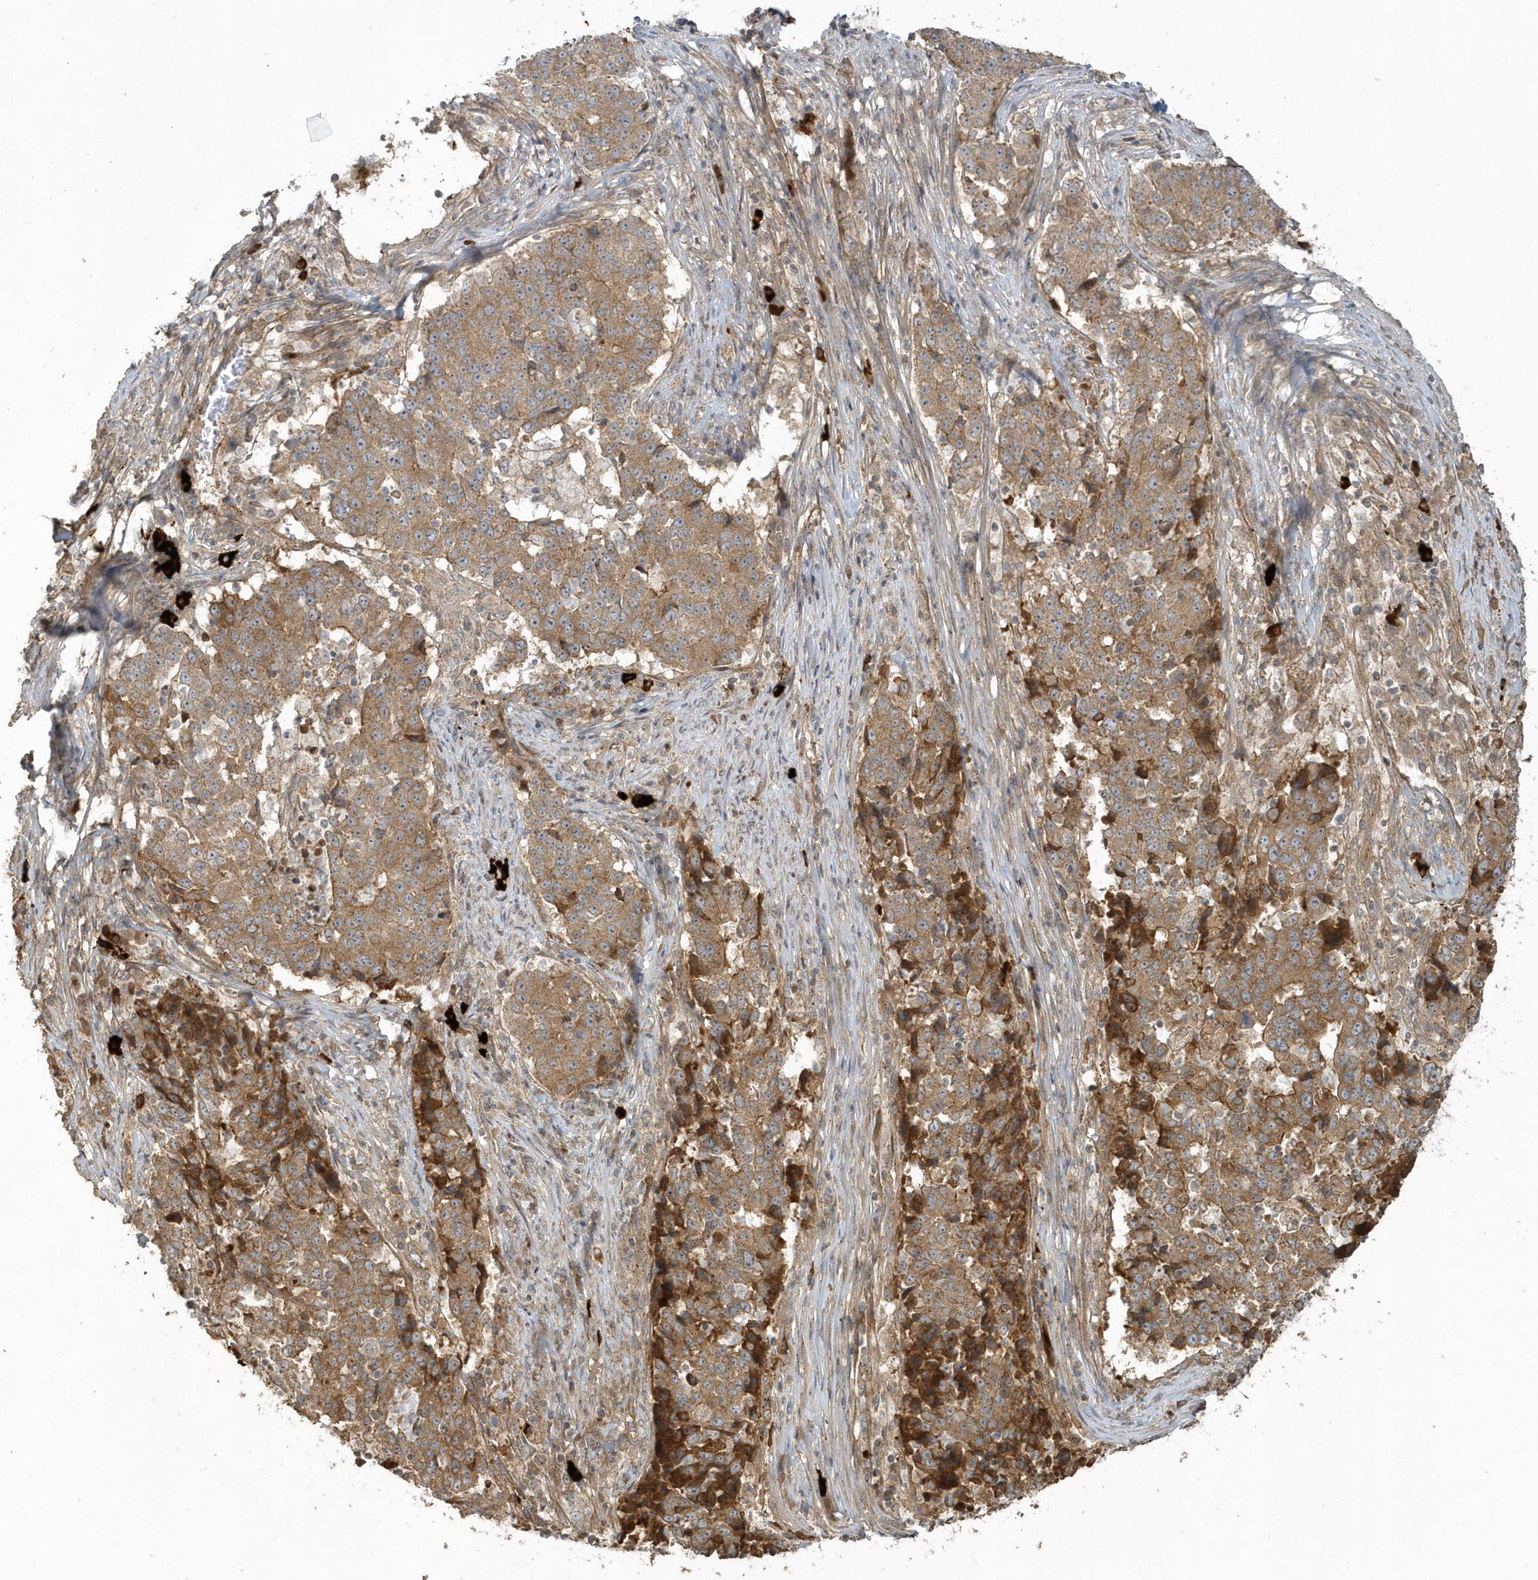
{"staining": {"intensity": "moderate", "quantity": ">75%", "location": "cytoplasmic/membranous"}, "tissue": "stomach cancer", "cell_type": "Tumor cells", "image_type": "cancer", "snomed": [{"axis": "morphology", "description": "Adenocarcinoma, NOS"}, {"axis": "topography", "description": "Stomach"}], "caption": "A high-resolution micrograph shows immunohistochemistry (IHC) staining of stomach cancer (adenocarcinoma), which reveals moderate cytoplasmic/membranous staining in approximately >75% of tumor cells.", "gene": "STIM2", "patient": {"sex": "male", "age": 59}}